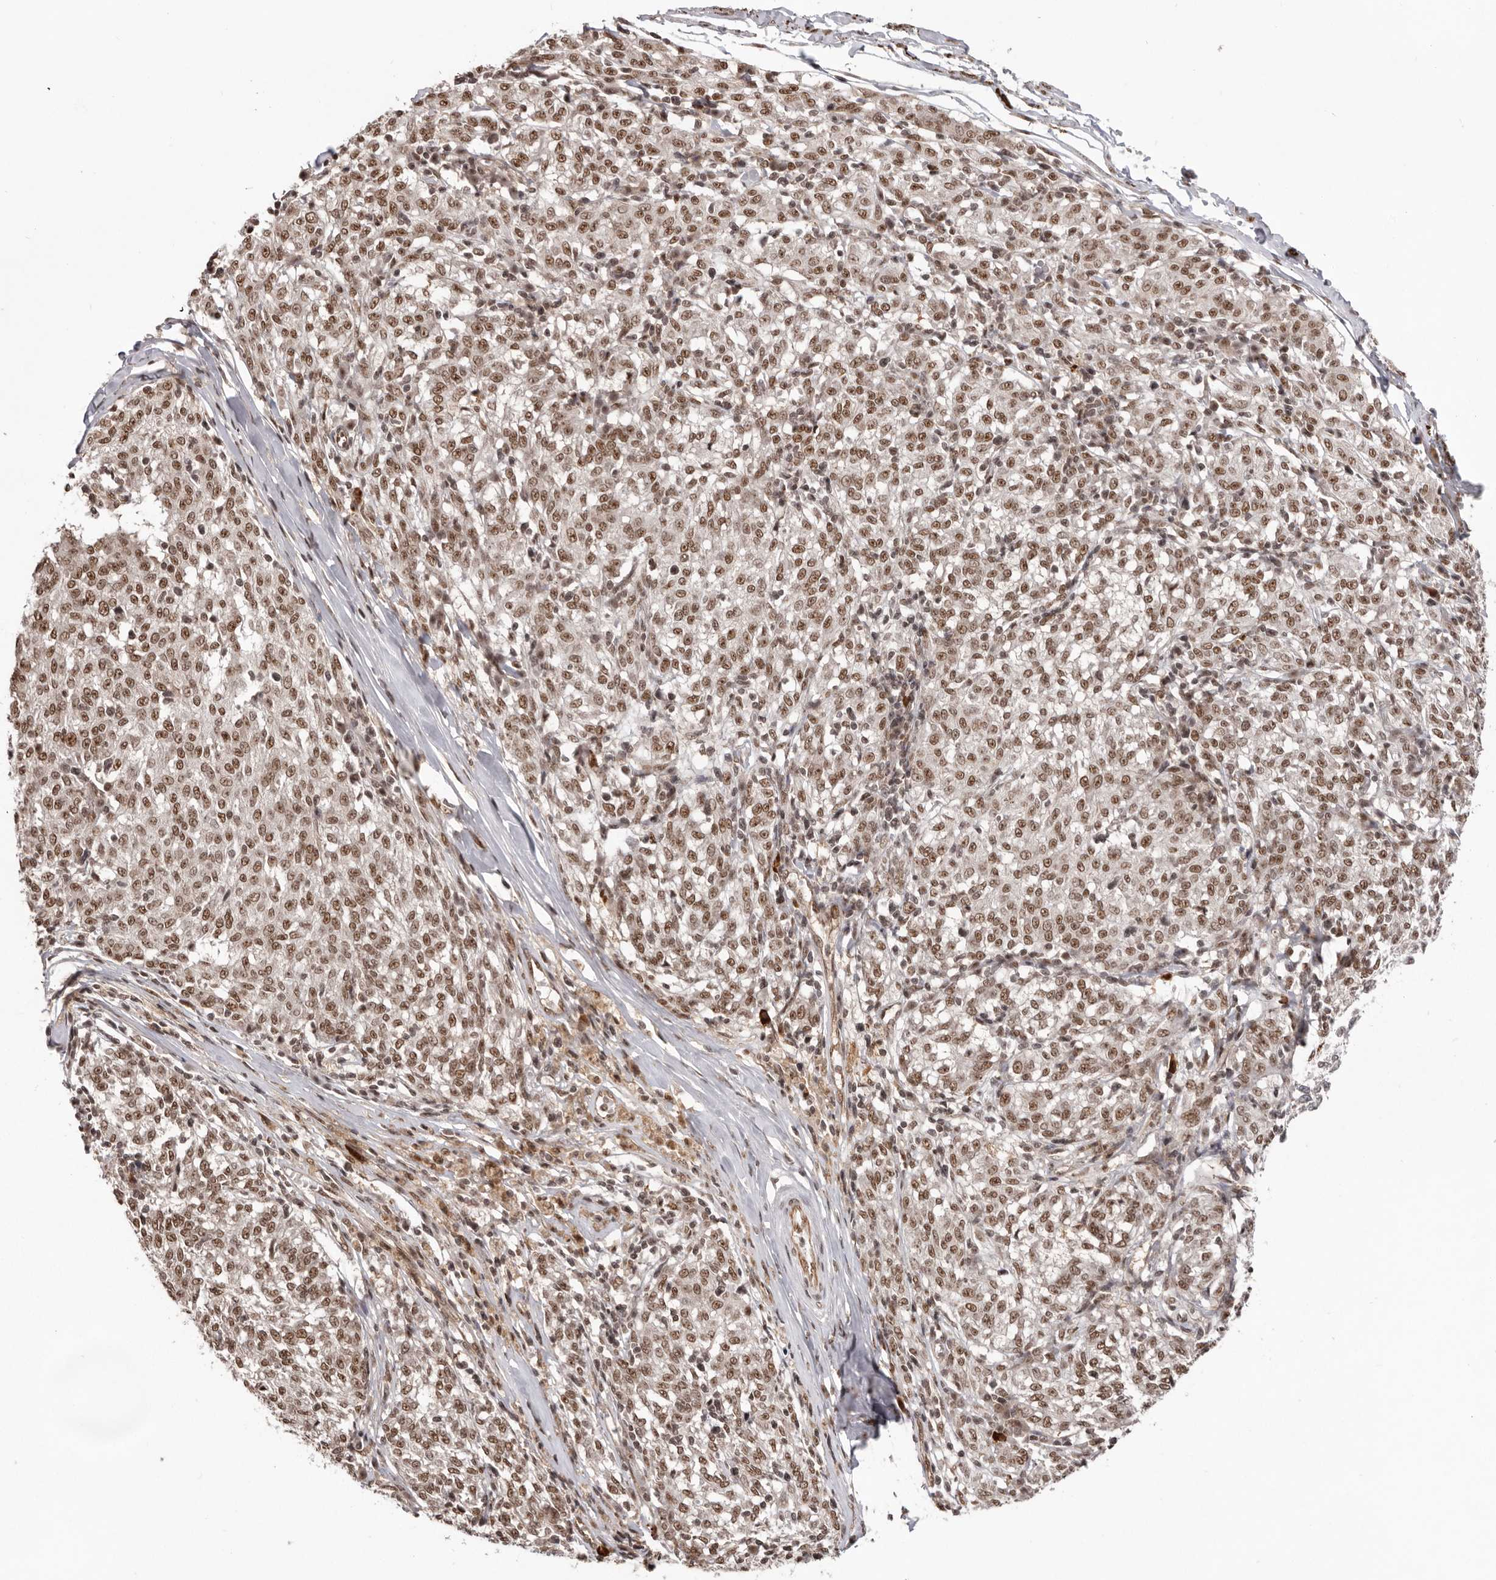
{"staining": {"intensity": "moderate", "quantity": ">75%", "location": "nuclear"}, "tissue": "melanoma", "cell_type": "Tumor cells", "image_type": "cancer", "snomed": [{"axis": "morphology", "description": "Malignant melanoma, NOS"}, {"axis": "topography", "description": "Skin"}], "caption": "The histopathology image demonstrates immunohistochemical staining of melanoma. There is moderate nuclear expression is present in about >75% of tumor cells. The staining was performed using DAB to visualize the protein expression in brown, while the nuclei were stained in blue with hematoxylin (Magnification: 20x).", "gene": "CHTOP", "patient": {"sex": "female", "age": 72}}